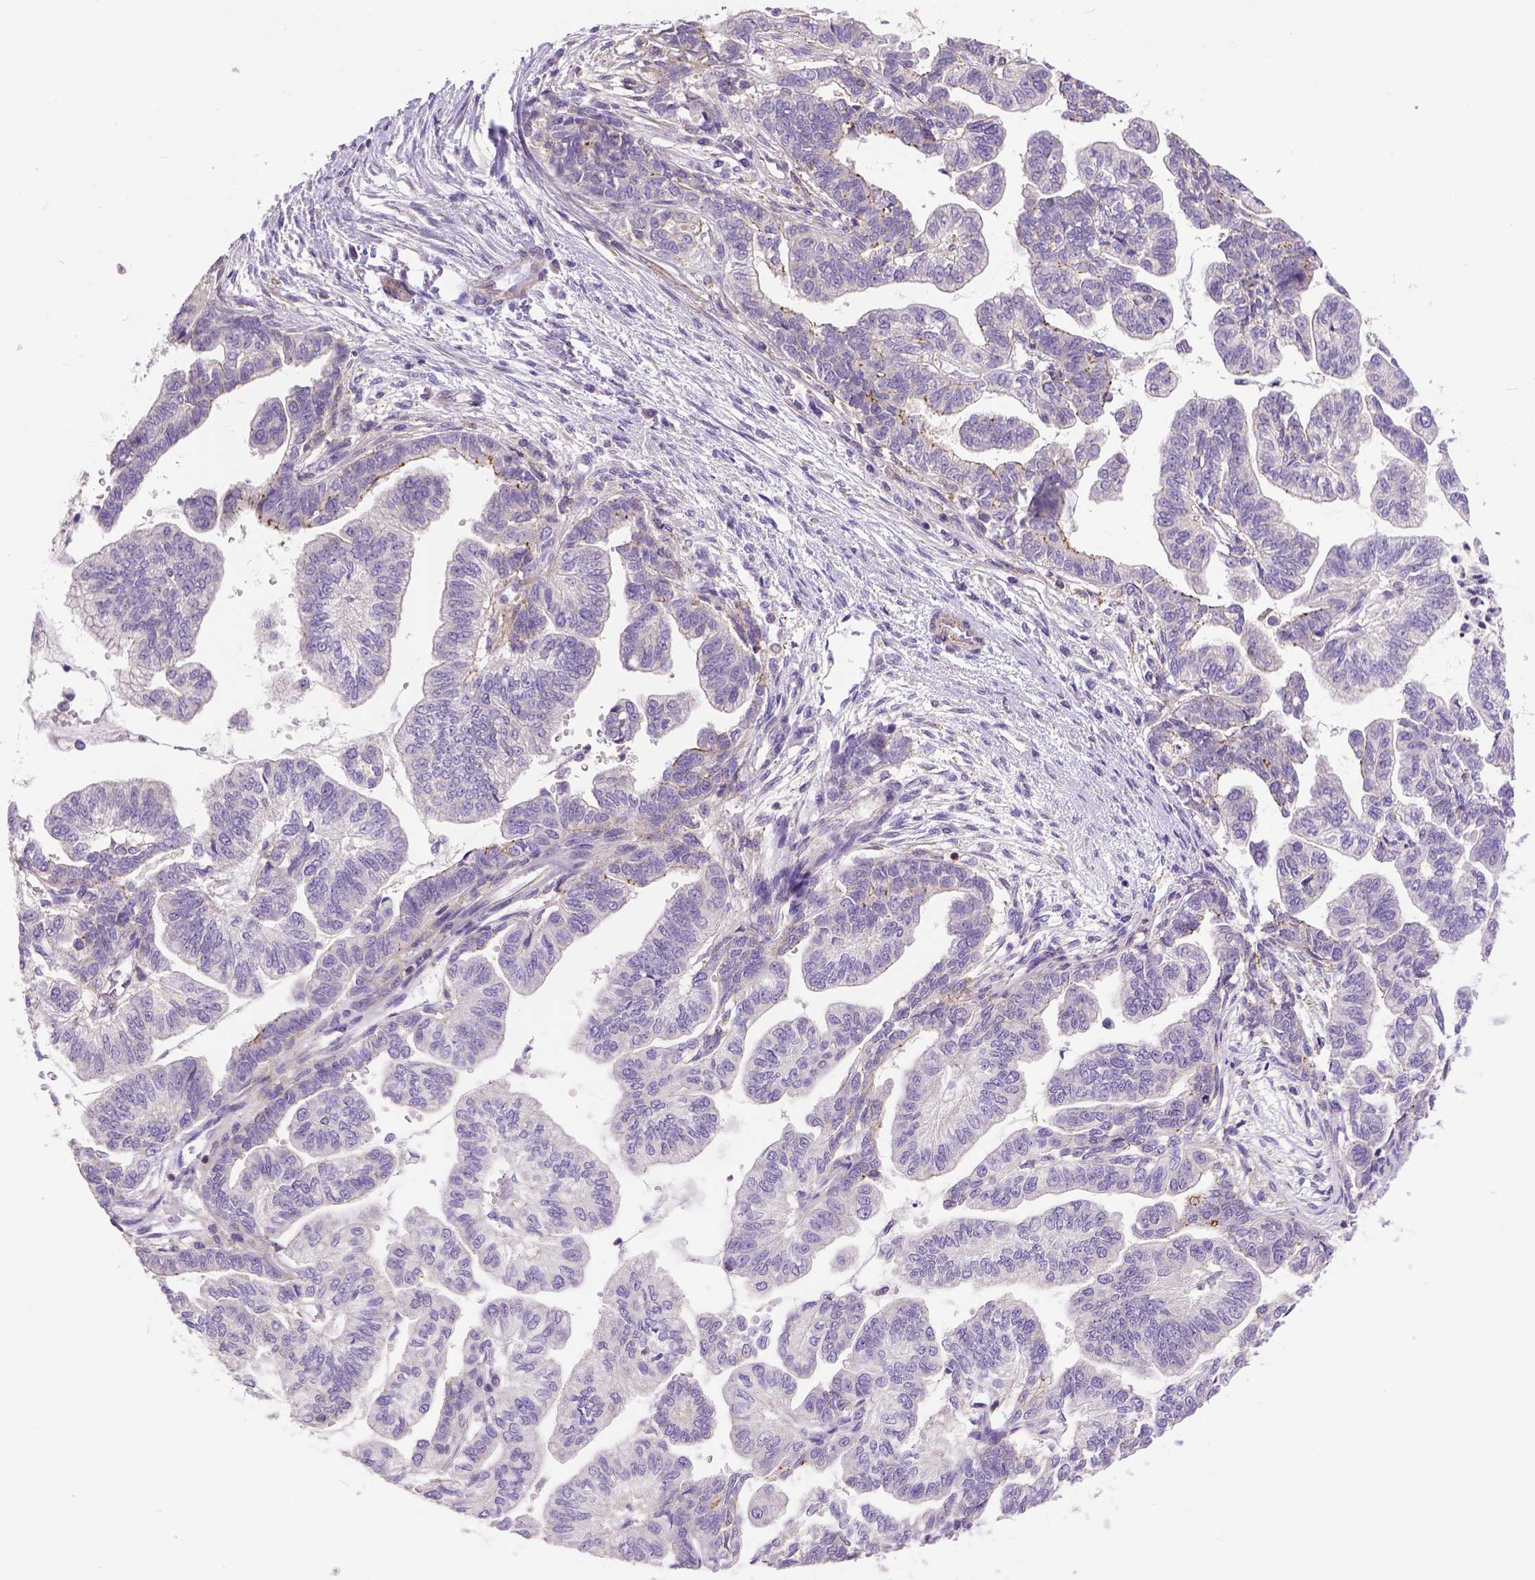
{"staining": {"intensity": "negative", "quantity": "none", "location": "none"}, "tissue": "stomach cancer", "cell_type": "Tumor cells", "image_type": "cancer", "snomed": [{"axis": "morphology", "description": "Adenocarcinoma, NOS"}, {"axis": "topography", "description": "Stomach"}], "caption": "There is no significant expression in tumor cells of adenocarcinoma (stomach).", "gene": "BANF2", "patient": {"sex": "male", "age": 83}}